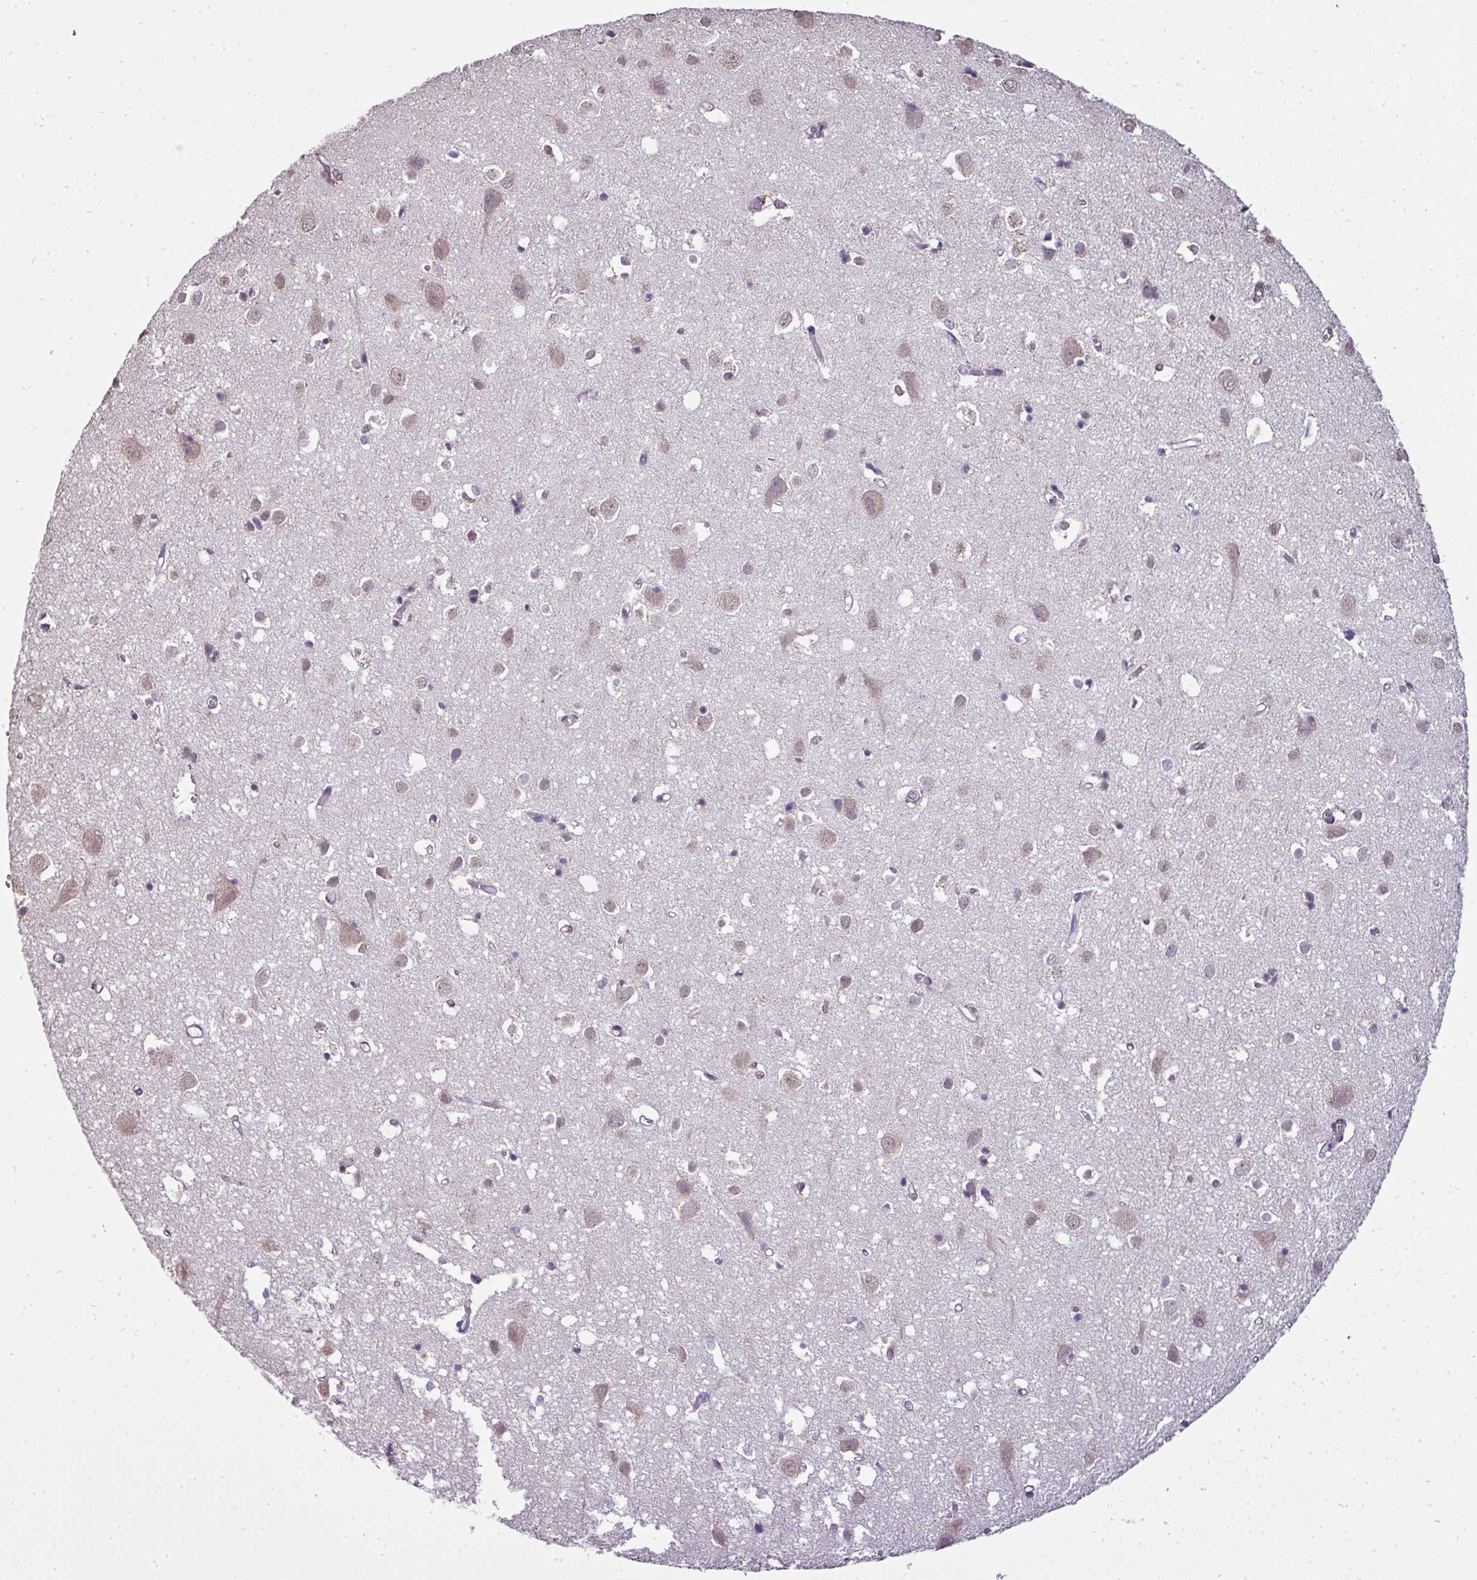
{"staining": {"intensity": "negative", "quantity": "none", "location": "none"}, "tissue": "cerebral cortex", "cell_type": "Endothelial cells", "image_type": "normal", "snomed": [{"axis": "morphology", "description": "Normal tissue, NOS"}, {"axis": "topography", "description": "Cerebral cortex"}], "caption": "This is an immunohistochemistry histopathology image of normal human cerebral cortex. There is no positivity in endothelial cells.", "gene": "JPH2", "patient": {"sex": "male", "age": 70}}